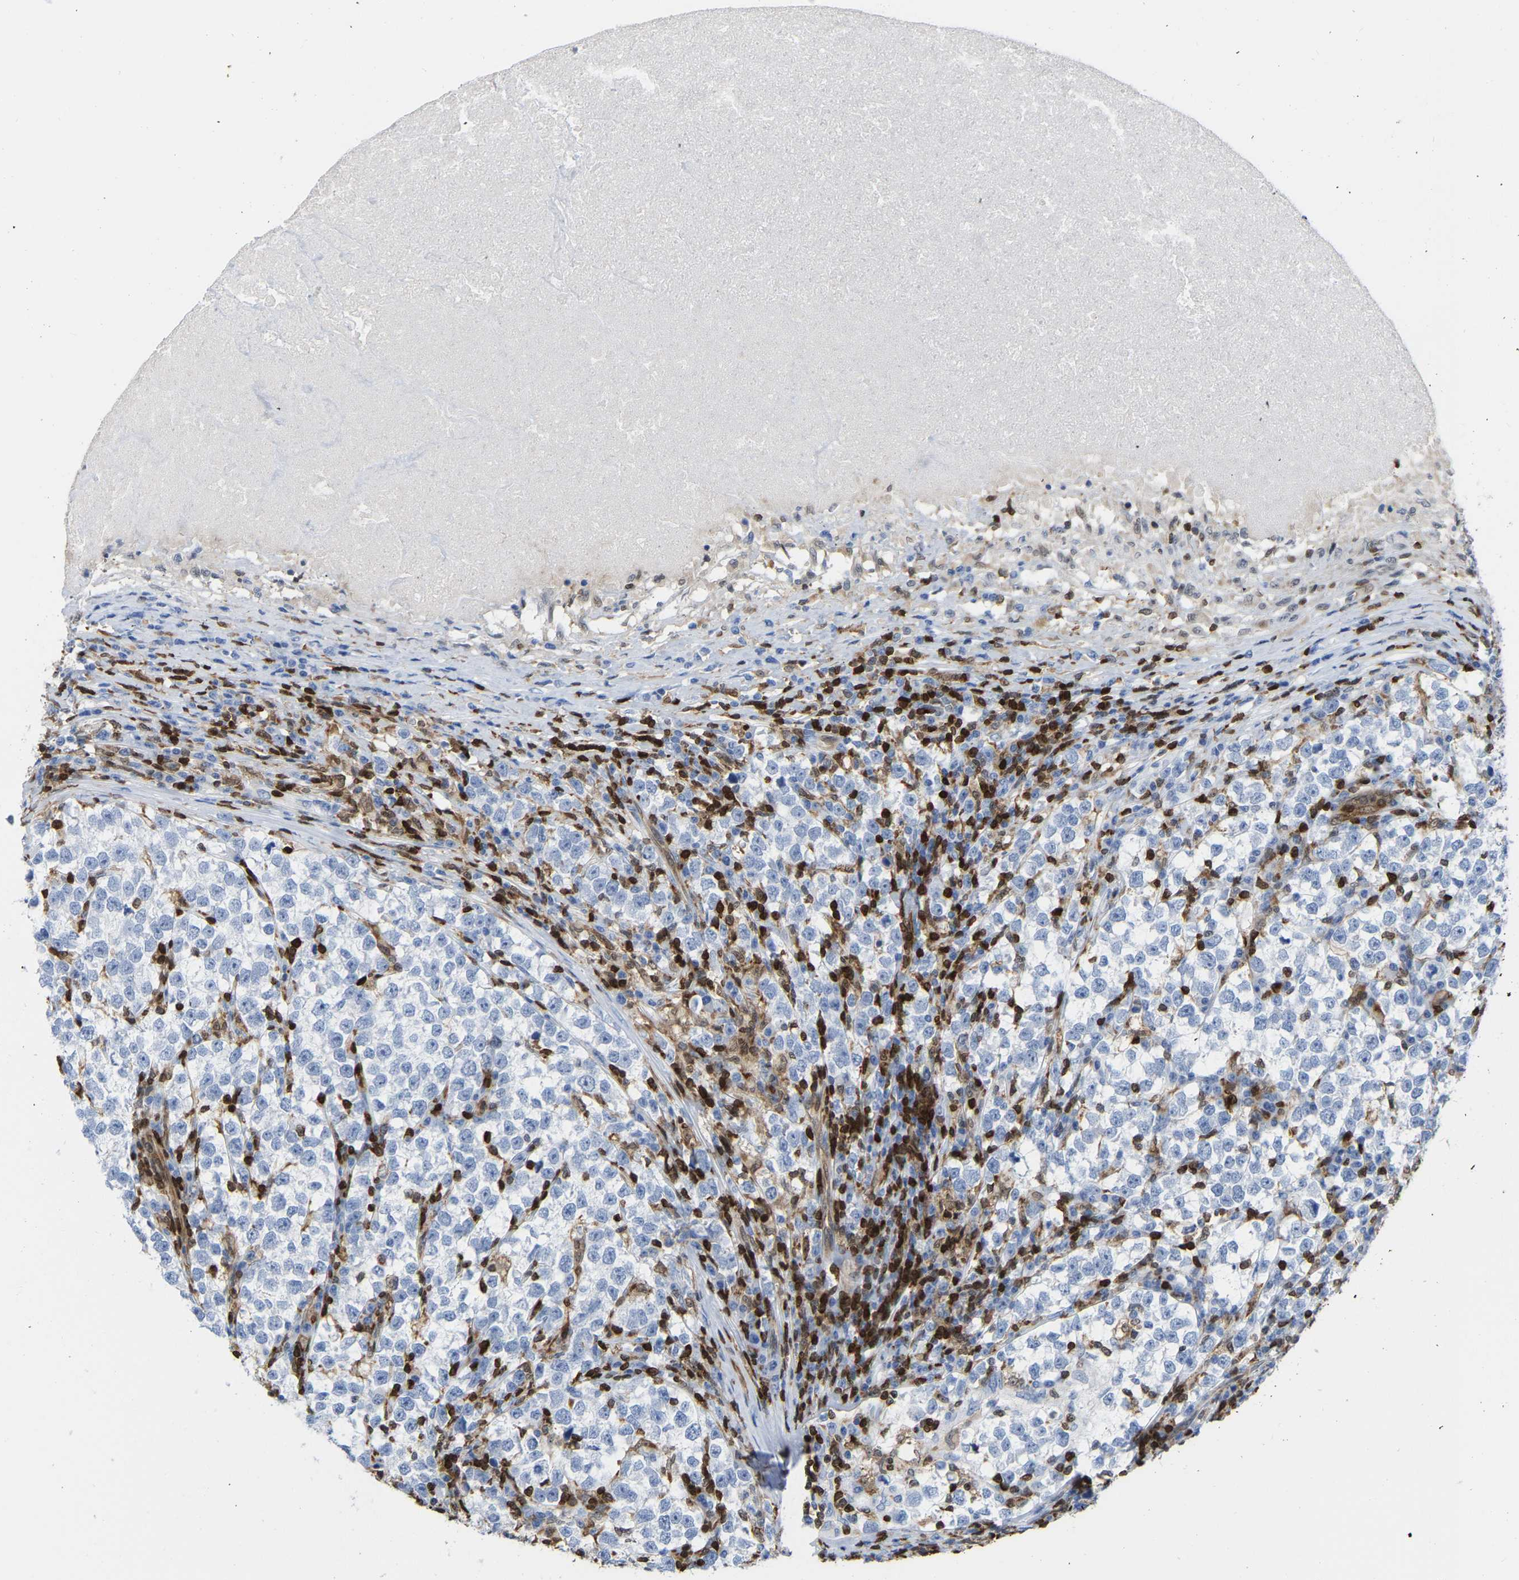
{"staining": {"intensity": "negative", "quantity": "none", "location": "none"}, "tissue": "testis cancer", "cell_type": "Tumor cells", "image_type": "cancer", "snomed": [{"axis": "morphology", "description": "Normal tissue, NOS"}, {"axis": "morphology", "description": "Seminoma, NOS"}, {"axis": "topography", "description": "Testis"}], "caption": "DAB immunohistochemical staining of testis cancer (seminoma) shows no significant staining in tumor cells. (Stains: DAB immunohistochemistry with hematoxylin counter stain, Microscopy: brightfield microscopy at high magnification).", "gene": "GIMAP4", "patient": {"sex": "male", "age": 43}}